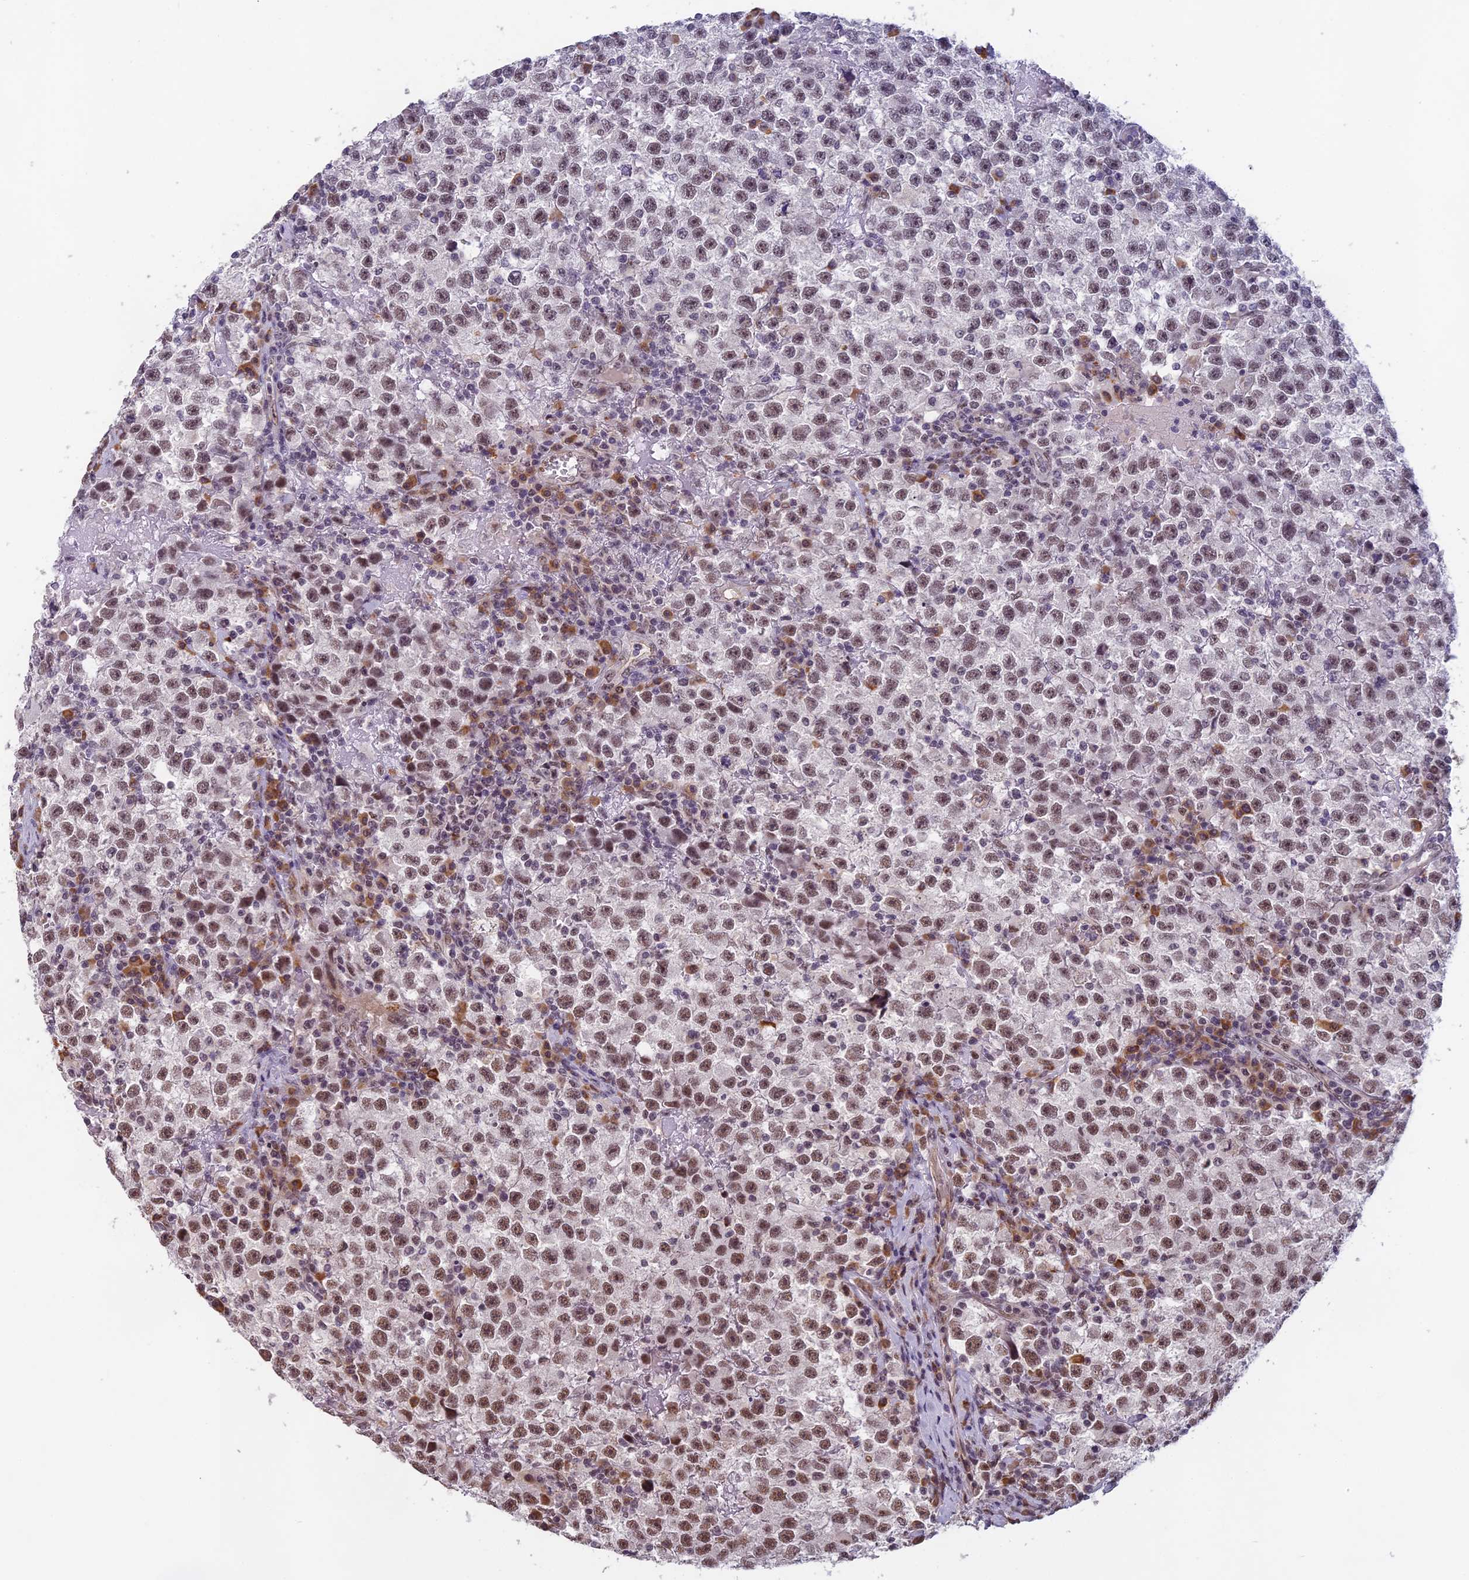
{"staining": {"intensity": "moderate", "quantity": ">75%", "location": "nuclear"}, "tissue": "testis cancer", "cell_type": "Tumor cells", "image_type": "cancer", "snomed": [{"axis": "morphology", "description": "Seminoma, NOS"}, {"axis": "topography", "description": "Testis"}], "caption": "Immunohistochemical staining of testis seminoma shows medium levels of moderate nuclear protein positivity in approximately >75% of tumor cells. Using DAB (3,3'-diaminobenzidine) (brown) and hematoxylin (blue) stains, captured at high magnification using brightfield microscopy.", "gene": "MORF4L1", "patient": {"sex": "male", "age": 22}}